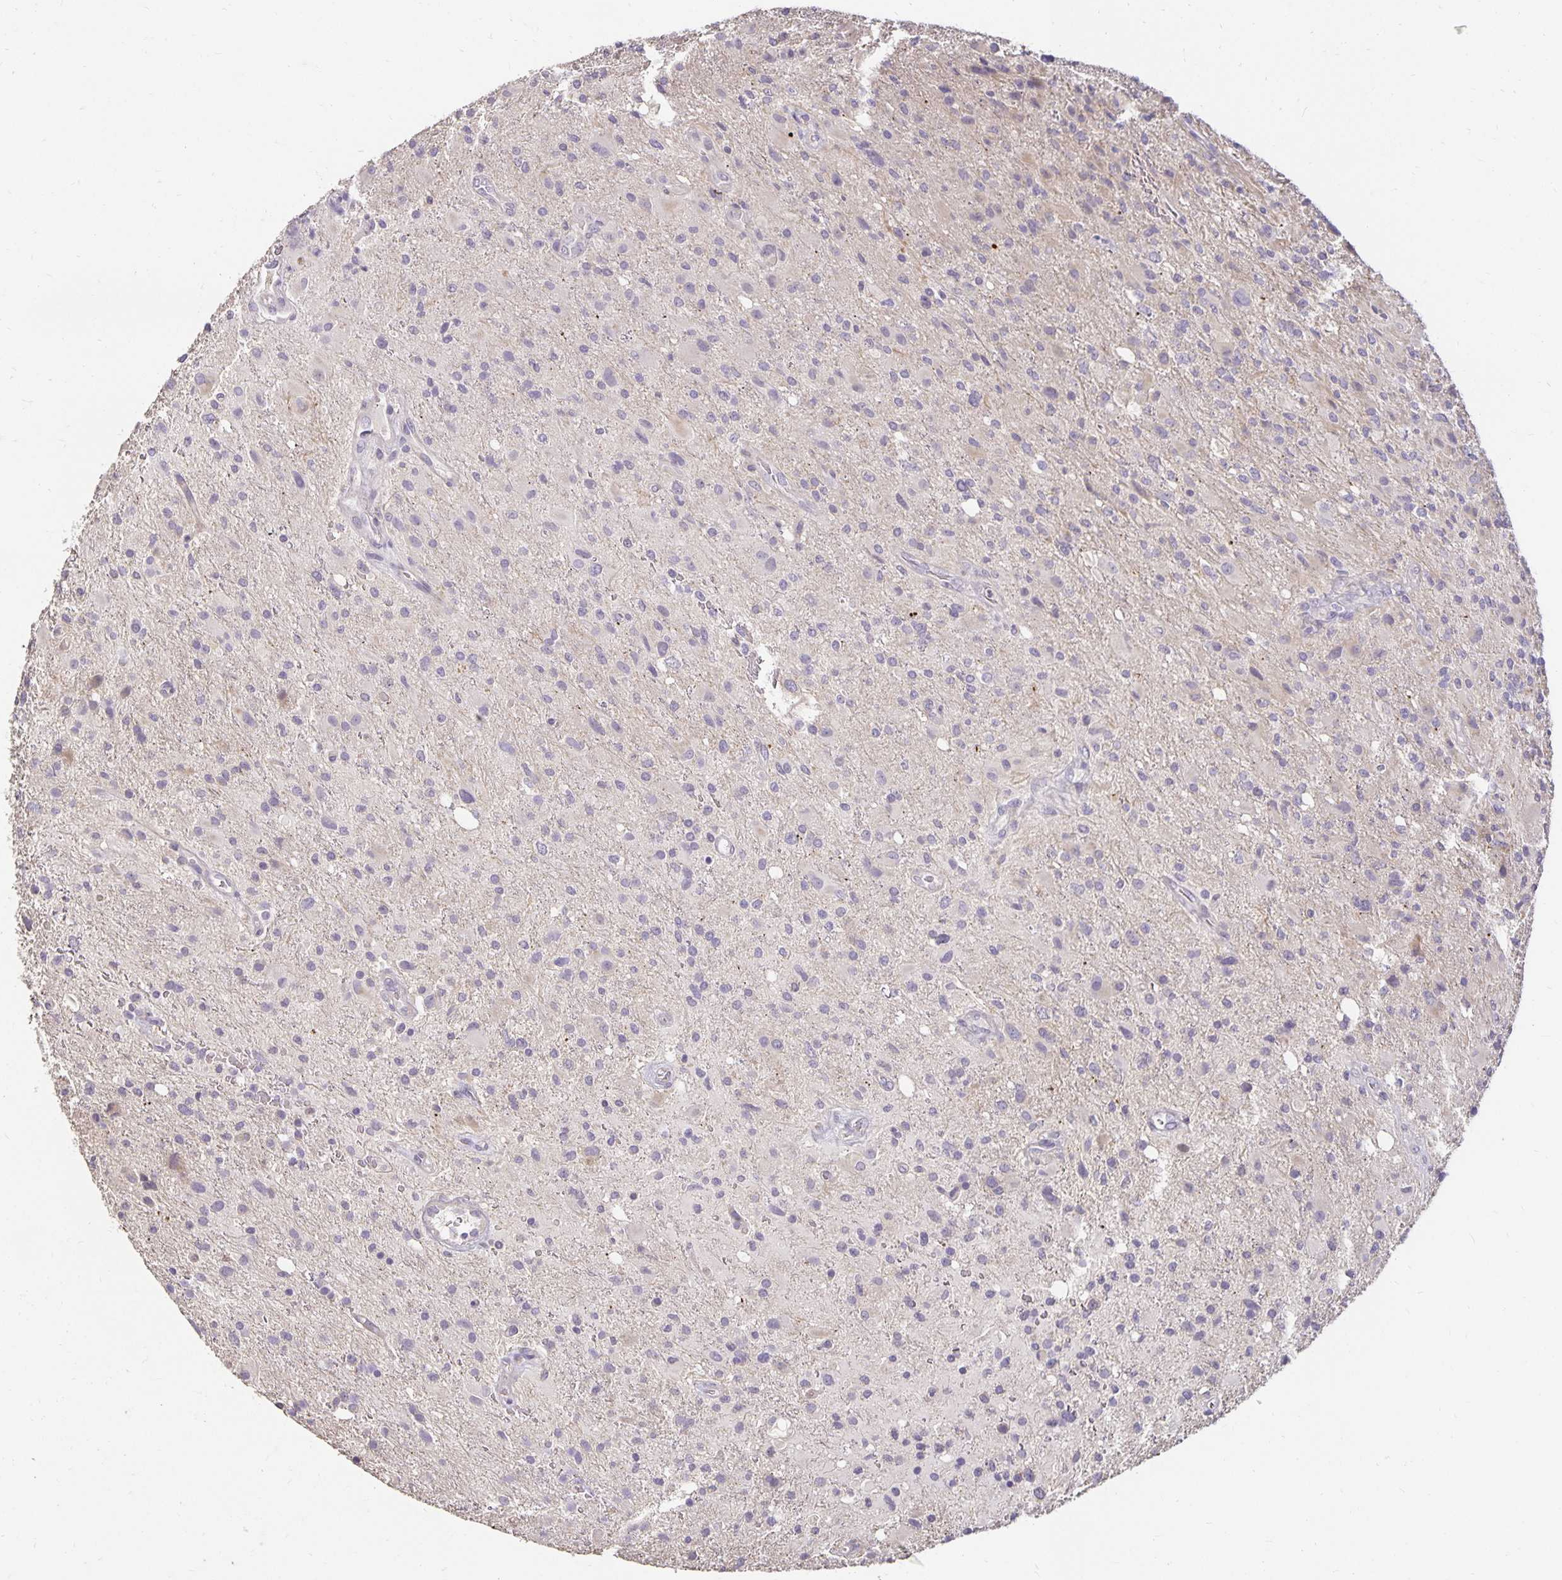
{"staining": {"intensity": "negative", "quantity": "none", "location": "none"}, "tissue": "glioma", "cell_type": "Tumor cells", "image_type": "cancer", "snomed": [{"axis": "morphology", "description": "Glioma, malignant, High grade"}, {"axis": "topography", "description": "Brain"}], "caption": "IHC histopathology image of human high-grade glioma (malignant) stained for a protein (brown), which demonstrates no positivity in tumor cells.", "gene": "CST6", "patient": {"sex": "male", "age": 53}}